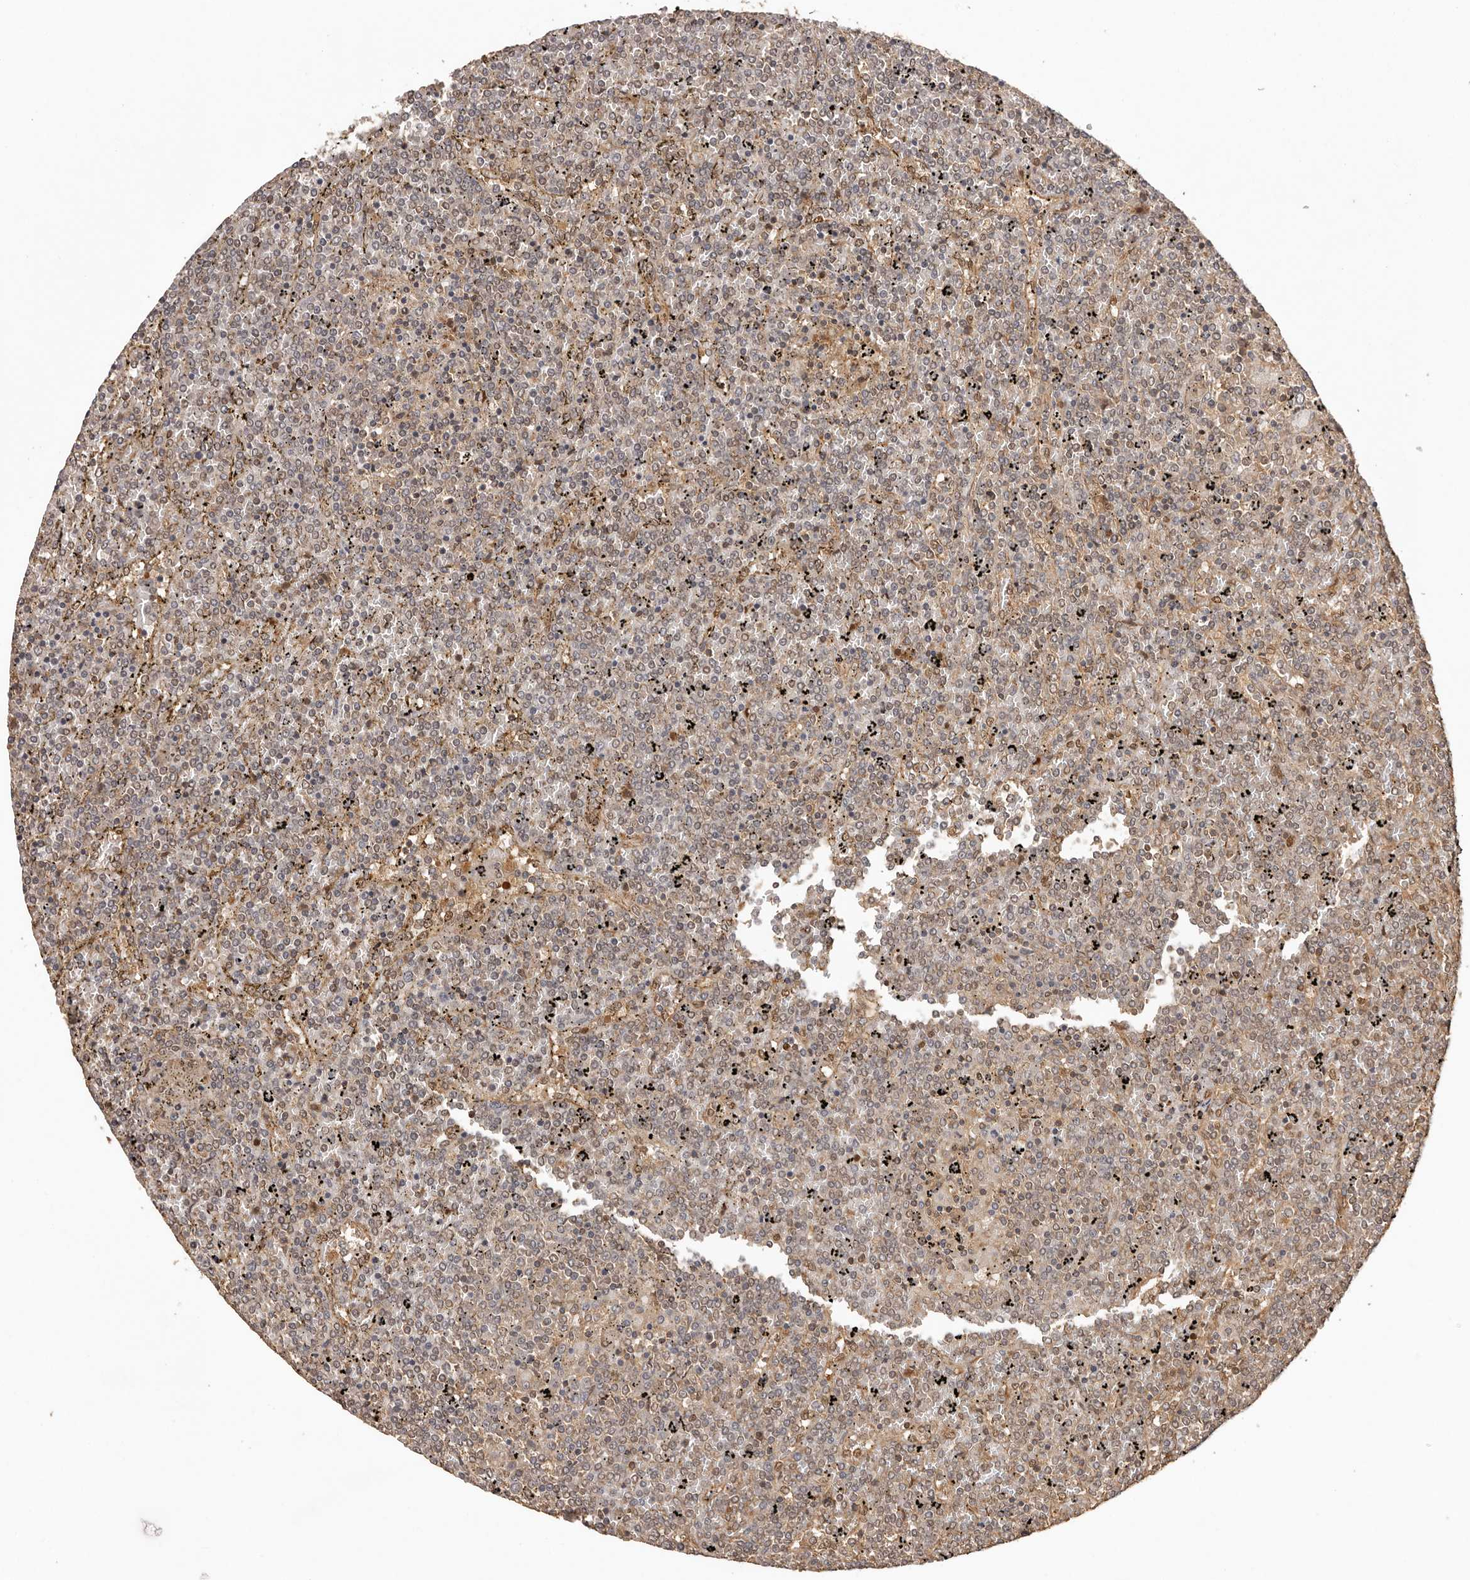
{"staining": {"intensity": "weak", "quantity": "25%-75%", "location": "cytoplasmic/membranous,nuclear"}, "tissue": "lymphoma", "cell_type": "Tumor cells", "image_type": "cancer", "snomed": [{"axis": "morphology", "description": "Malignant lymphoma, non-Hodgkin's type, Low grade"}, {"axis": "topography", "description": "Spleen"}], "caption": "The immunohistochemical stain highlights weak cytoplasmic/membranous and nuclear expression in tumor cells of lymphoma tissue. Nuclei are stained in blue.", "gene": "UBR2", "patient": {"sex": "female", "age": 19}}